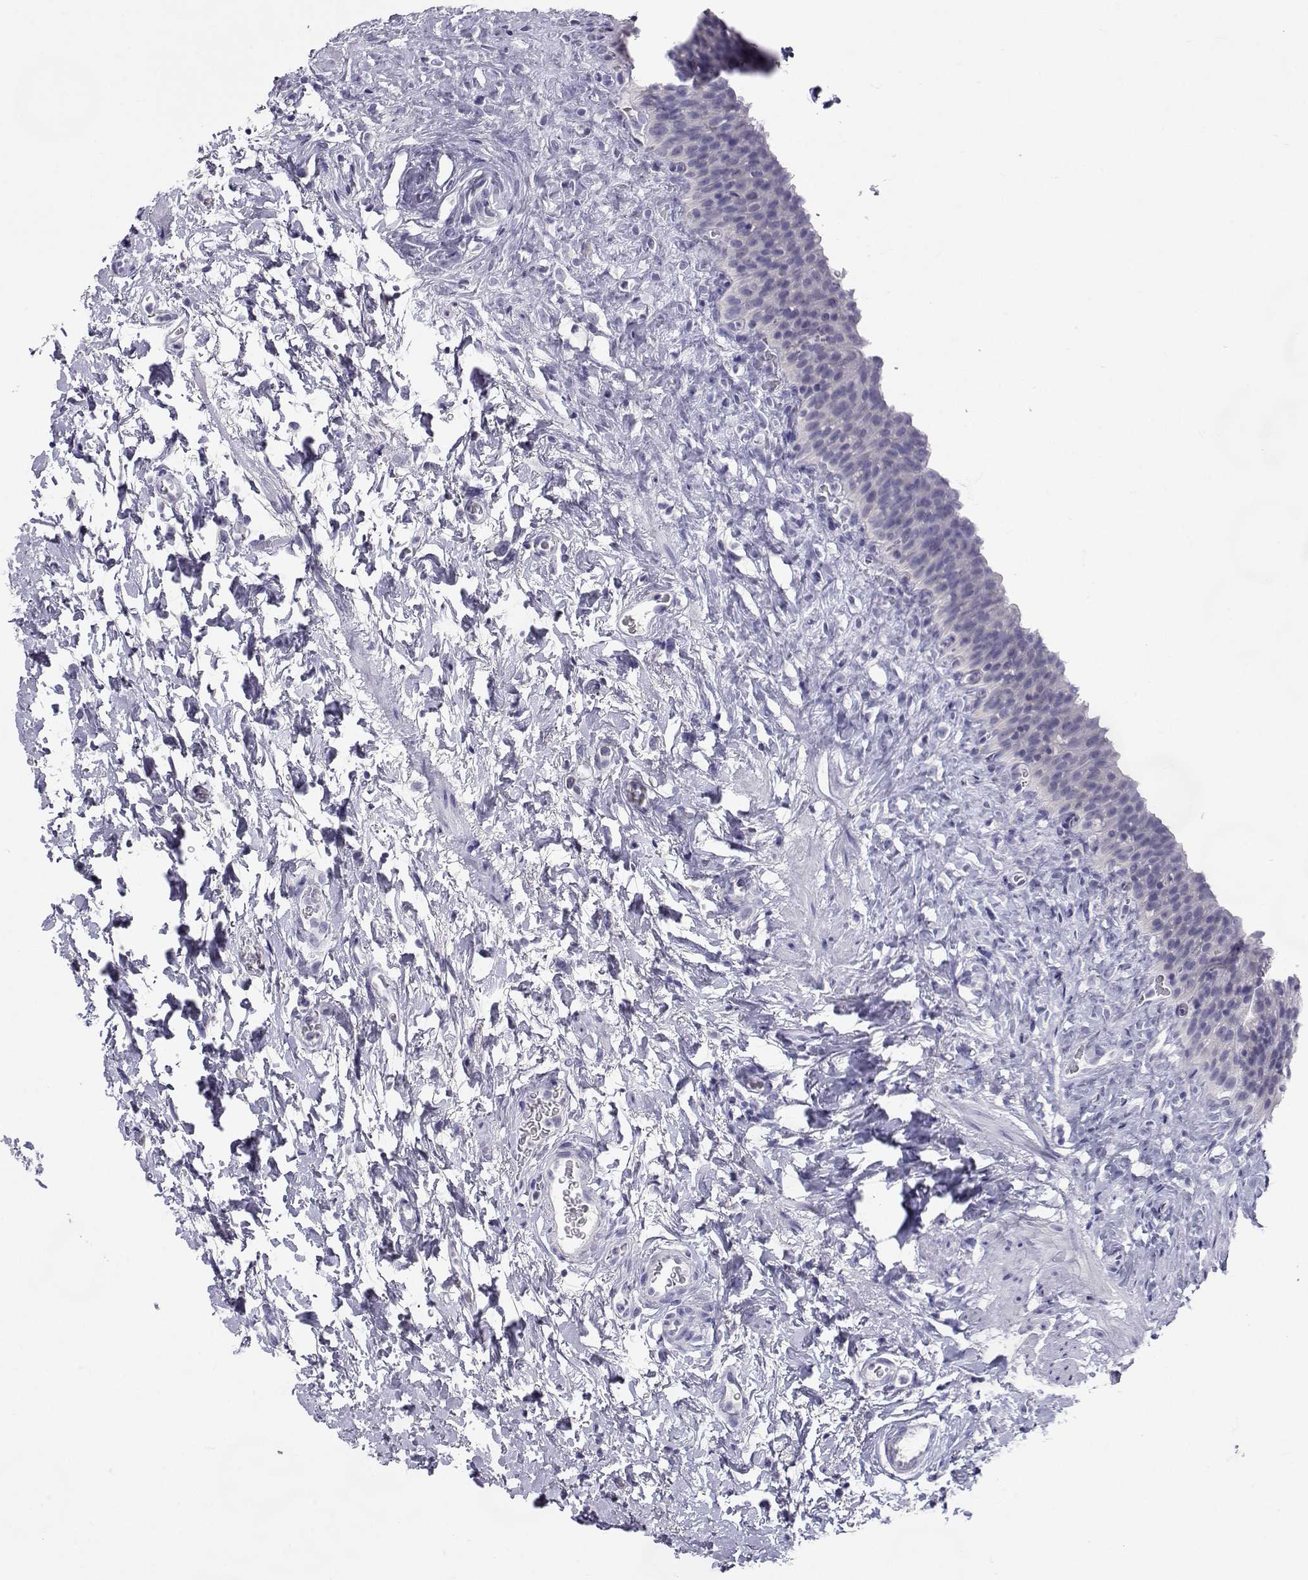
{"staining": {"intensity": "negative", "quantity": "none", "location": "none"}, "tissue": "urinary bladder", "cell_type": "Urothelial cells", "image_type": "normal", "snomed": [{"axis": "morphology", "description": "Normal tissue, NOS"}, {"axis": "topography", "description": "Urinary bladder"}], "caption": "A photomicrograph of human urinary bladder is negative for staining in urothelial cells. (DAB (3,3'-diaminobenzidine) IHC visualized using brightfield microscopy, high magnification).", "gene": "SLC6A3", "patient": {"sex": "male", "age": 76}}